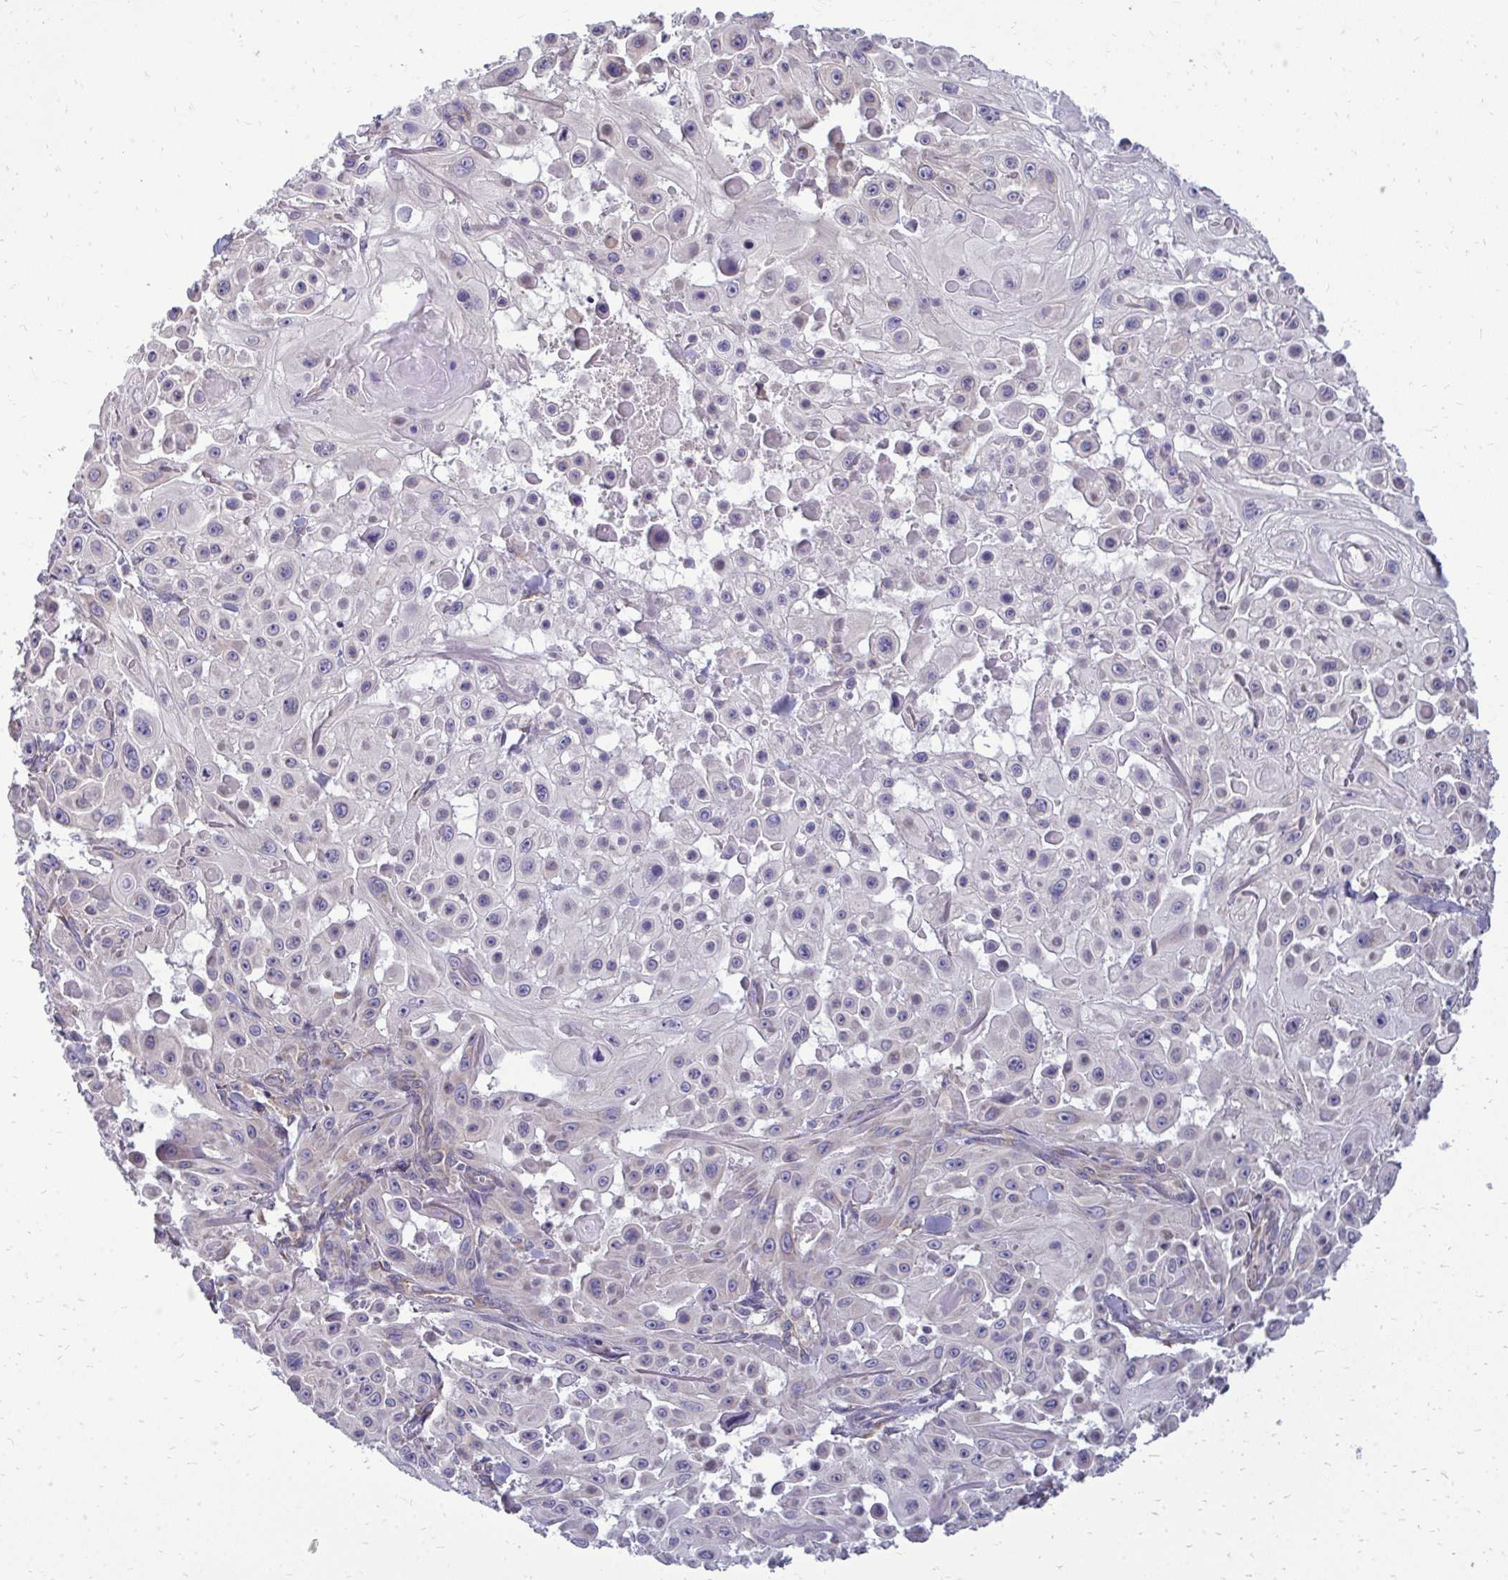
{"staining": {"intensity": "negative", "quantity": "none", "location": "none"}, "tissue": "skin cancer", "cell_type": "Tumor cells", "image_type": "cancer", "snomed": [{"axis": "morphology", "description": "Squamous cell carcinoma, NOS"}, {"axis": "topography", "description": "Skin"}], "caption": "Tumor cells show no significant protein positivity in squamous cell carcinoma (skin).", "gene": "RPLP2", "patient": {"sex": "male", "age": 91}}